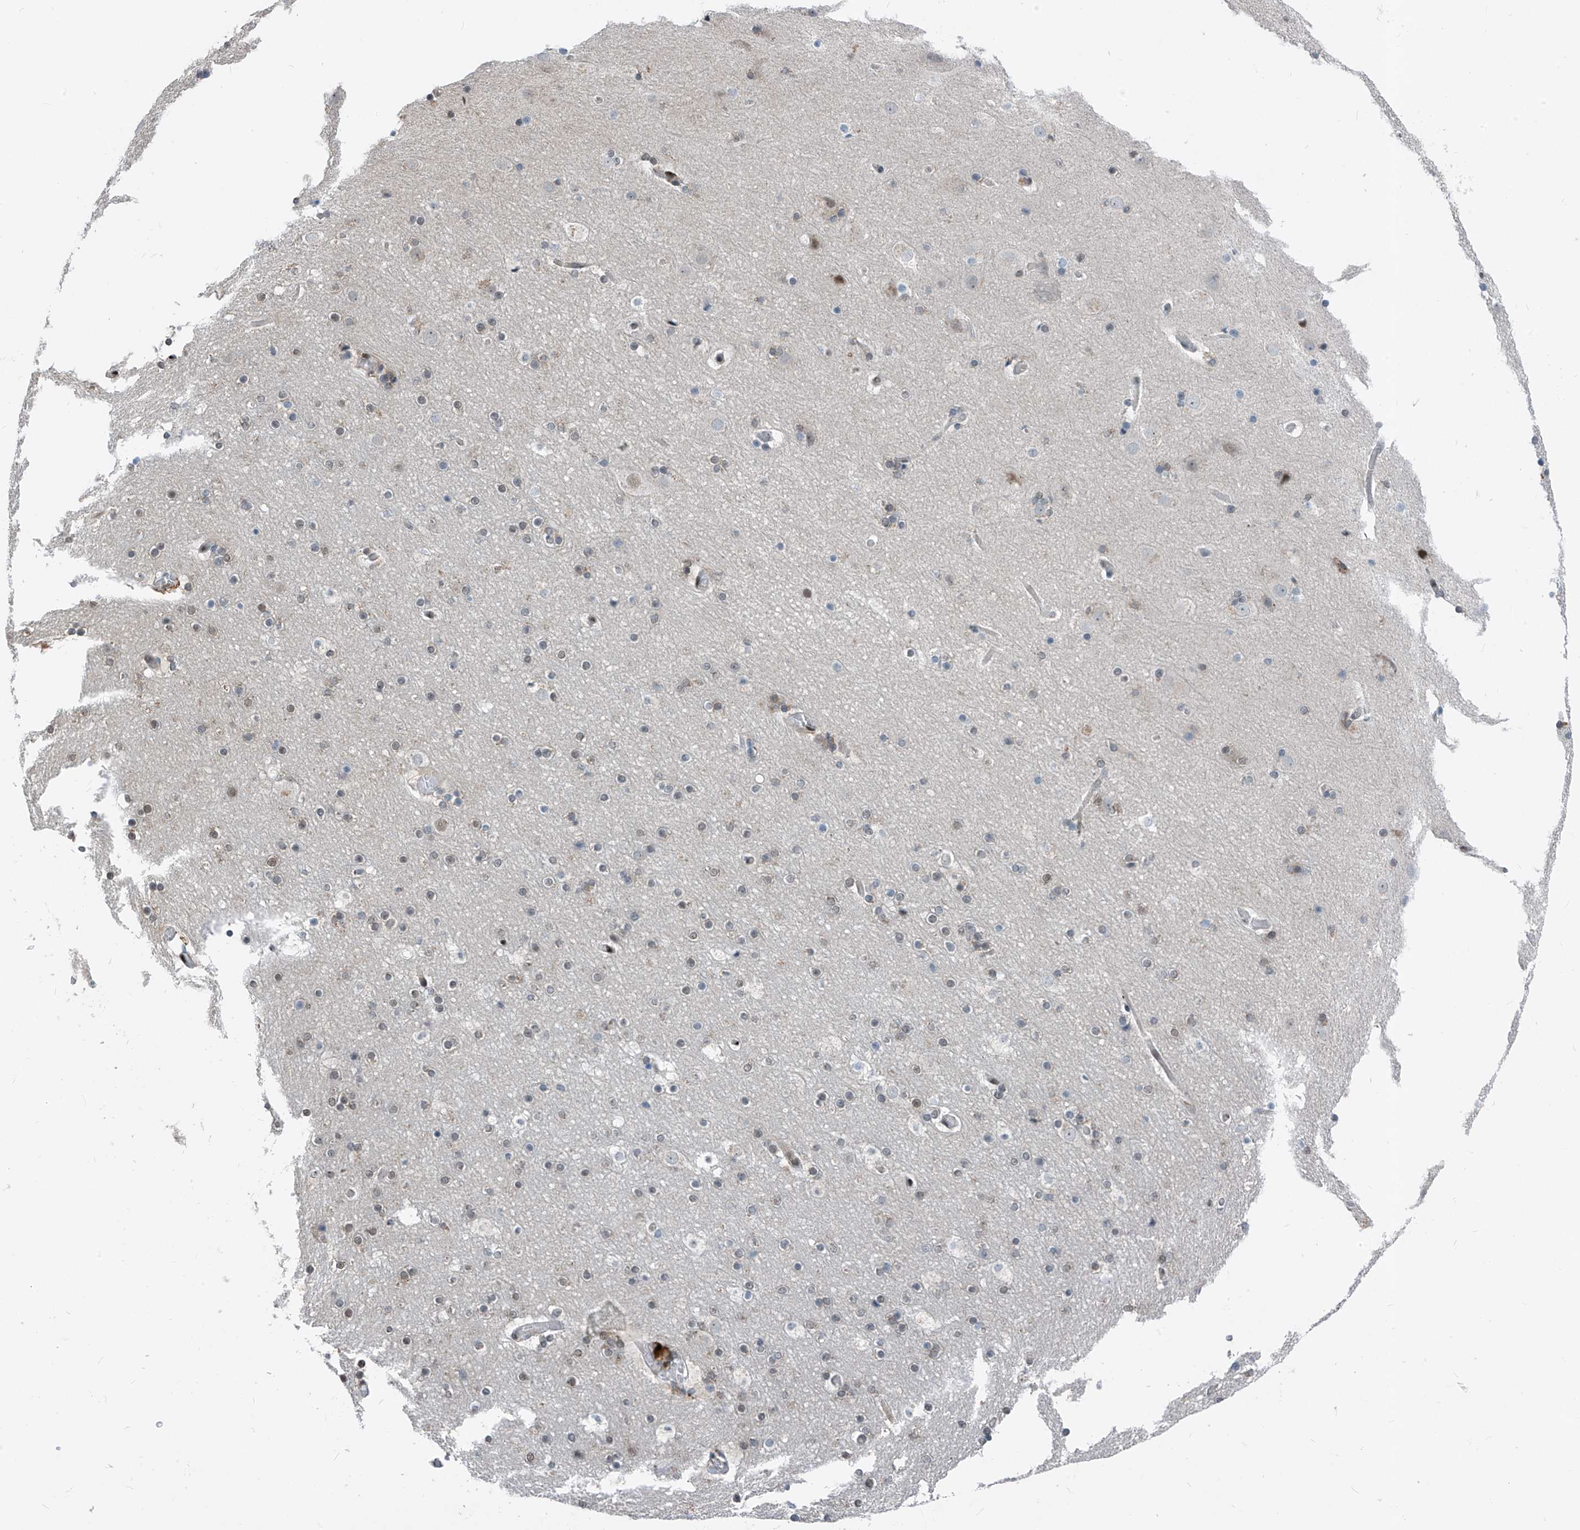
{"staining": {"intensity": "weak", "quantity": "25%-75%", "location": "nuclear"}, "tissue": "cerebral cortex", "cell_type": "Endothelial cells", "image_type": "normal", "snomed": [{"axis": "morphology", "description": "Normal tissue, NOS"}, {"axis": "topography", "description": "Cerebral cortex"}], "caption": "Immunohistochemical staining of unremarkable human cerebral cortex displays 25%-75% levels of weak nuclear protein positivity in about 25%-75% of endothelial cells.", "gene": "RBP7", "patient": {"sex": "male", "age": 57}}